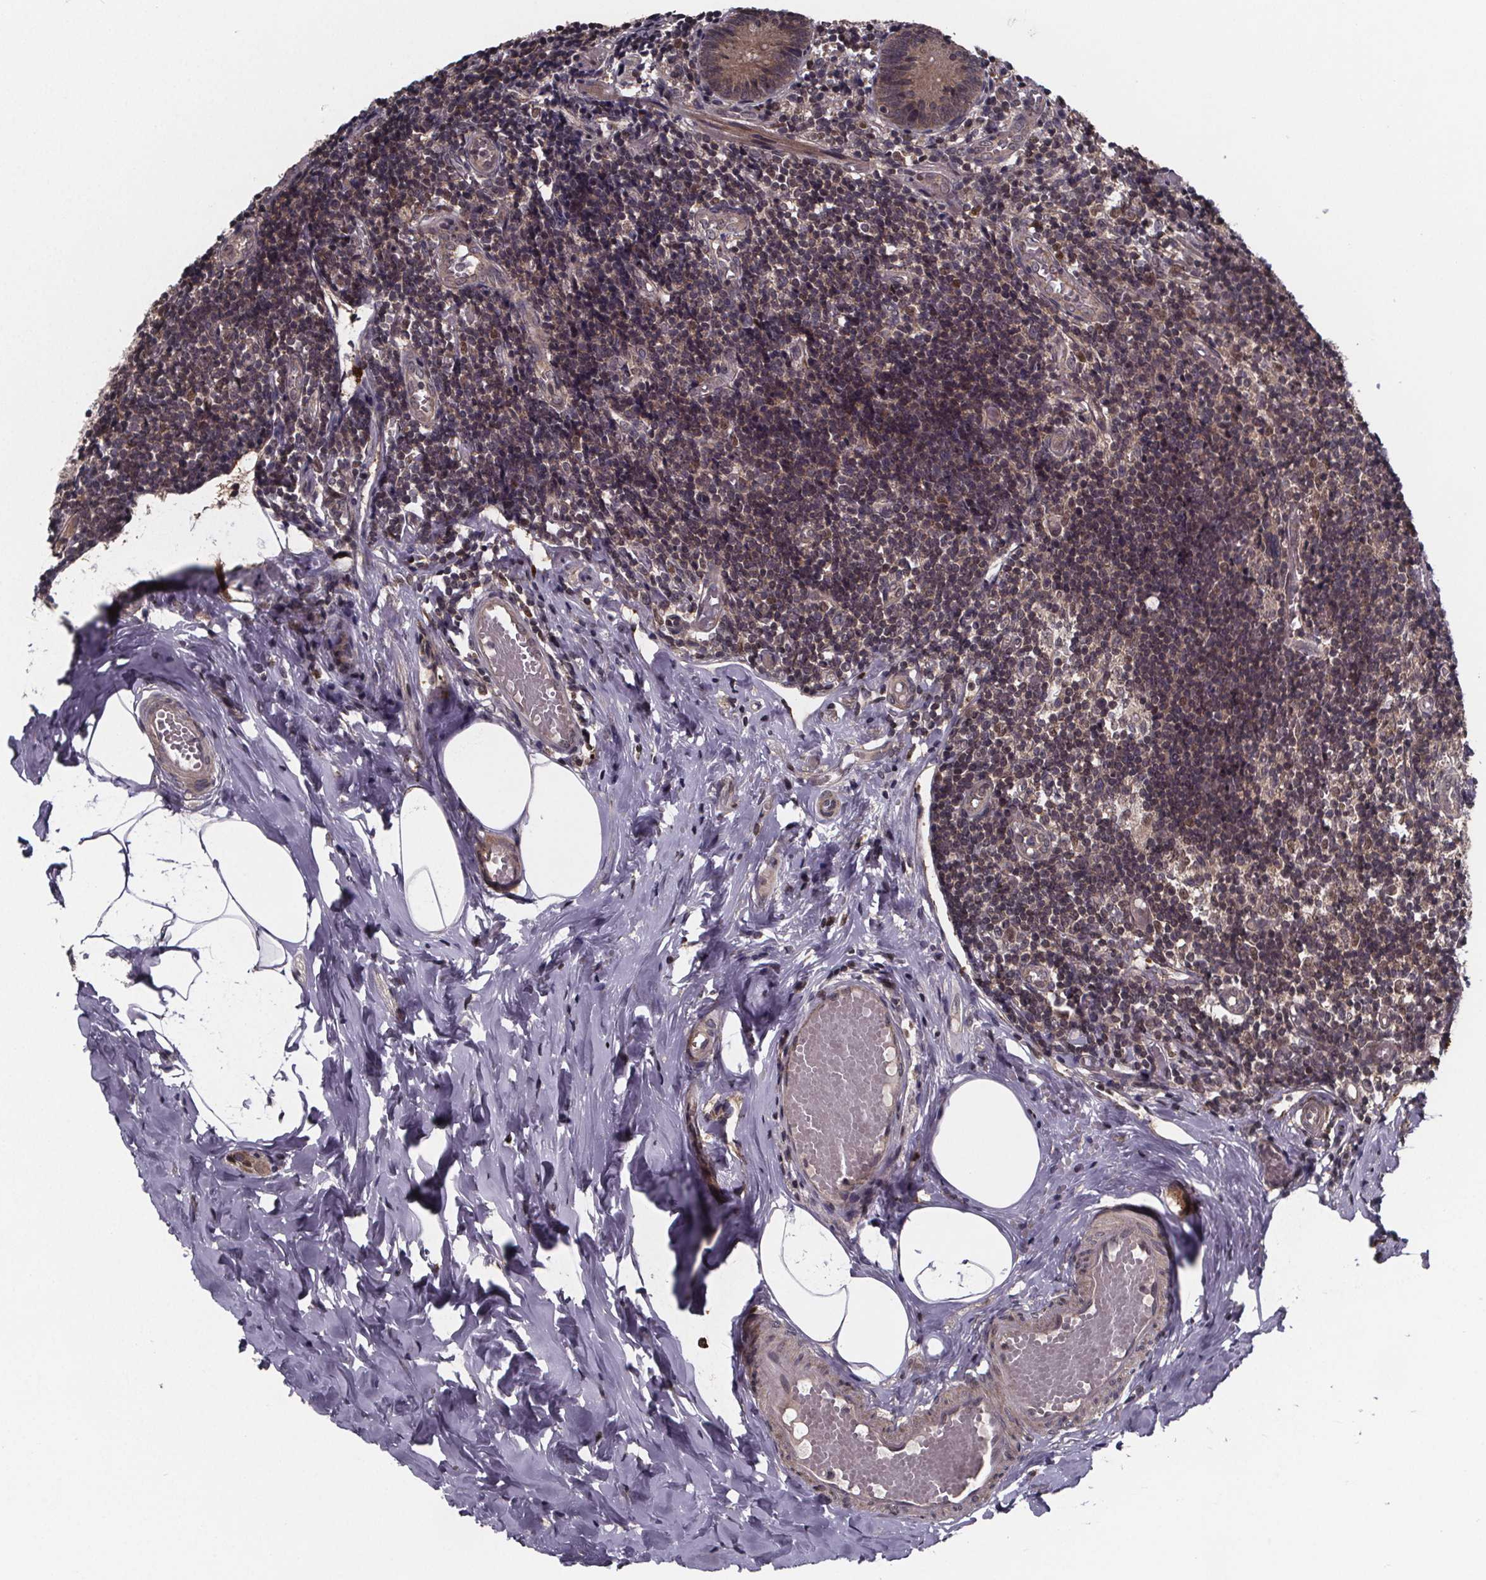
{"staining": {"intensity": "moderate", "quantity": ">75%", "location": "cytoplasmic/membranous,nuclear"}, "tissue": "appendix", "cell_type": "Glandular cells", "image_type": "normal", "snomed": [{"axis": "morphology", "description": "Normal tissue, NOS"}, {"axis": "topography", "description": "Appendix"}], "caption": "Immunohistochemical staining of unremarkable appendix exhibits >75% levels of moderate cytoplasmic/membranous,nuclear protein expression in approximately >75% of glandular cells.", "gene": "FN3KRP", "patient": {"sex": "female", "age": 32}}